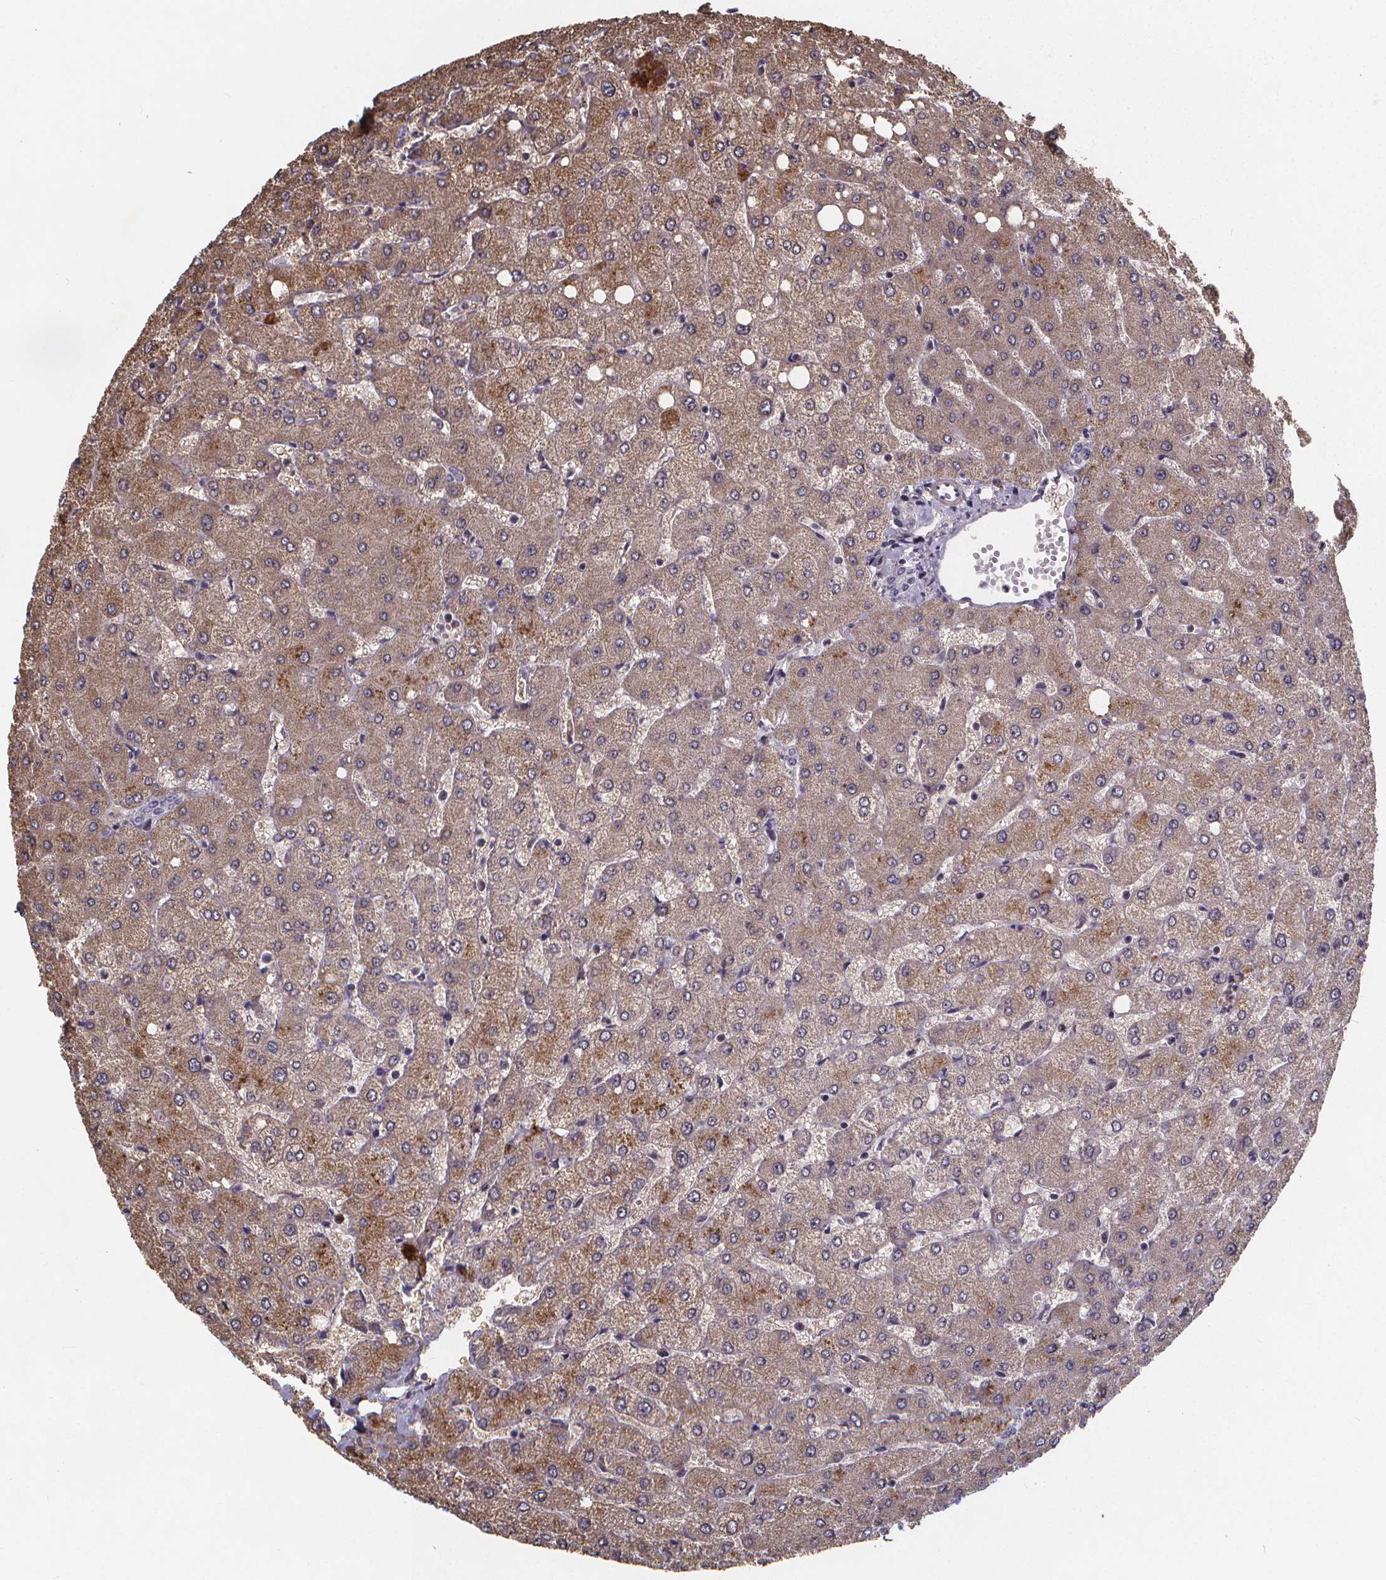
{"staining": {"intensity": "negative", "quantity": "none", "location": "none"}, "tissue": "liver", "cell_type": "Cholangiocytes", "image_type": "normal", "snomed": [{"axis": "morphology", "description": "Normal tissue, NOS"}, {"axis": "topography", "description": "Liver"}], "caption": "High magnification brightfield microscopy of normal liver stained with DAB (brown) and counterstained with hematoxylin (blue): cholangiocytes show no significant positivity. Nuclei are stained in blue.", "gene": "FBXW2", "patient": {"sex": "female", "age": 54}}